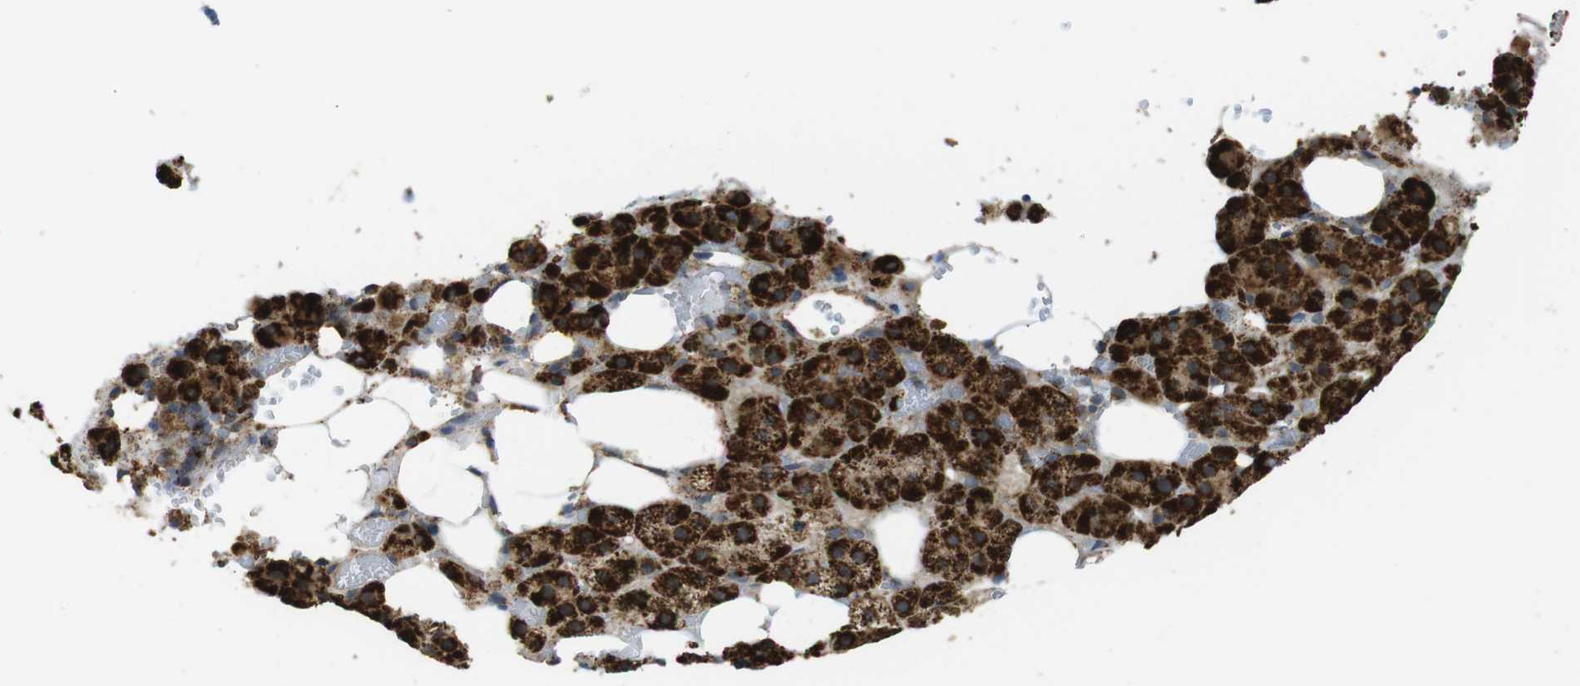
{"staining": {"intensity": "strong", "quantity": ">75%", "location": "cytoplasmic/membranous"}, "tissue": "adrenal gland", "cell_type": "Glandular cells", "image_type": "normal", "snomed": [{"axis": "morphology", "description": "Normal tissue, NOS"}, {"axis": "topography", "description": "Adrenal gland"}], "caption": "Immunohistochemistry histopathology image of benign adrenal gland stained for a protein (brown), which displays high levels of strong cytoplasmic/membranous expression in approximately >75% of glandular cells.", "gene": "CALHM2", "patient": {"sex": "female", "age": 59}}